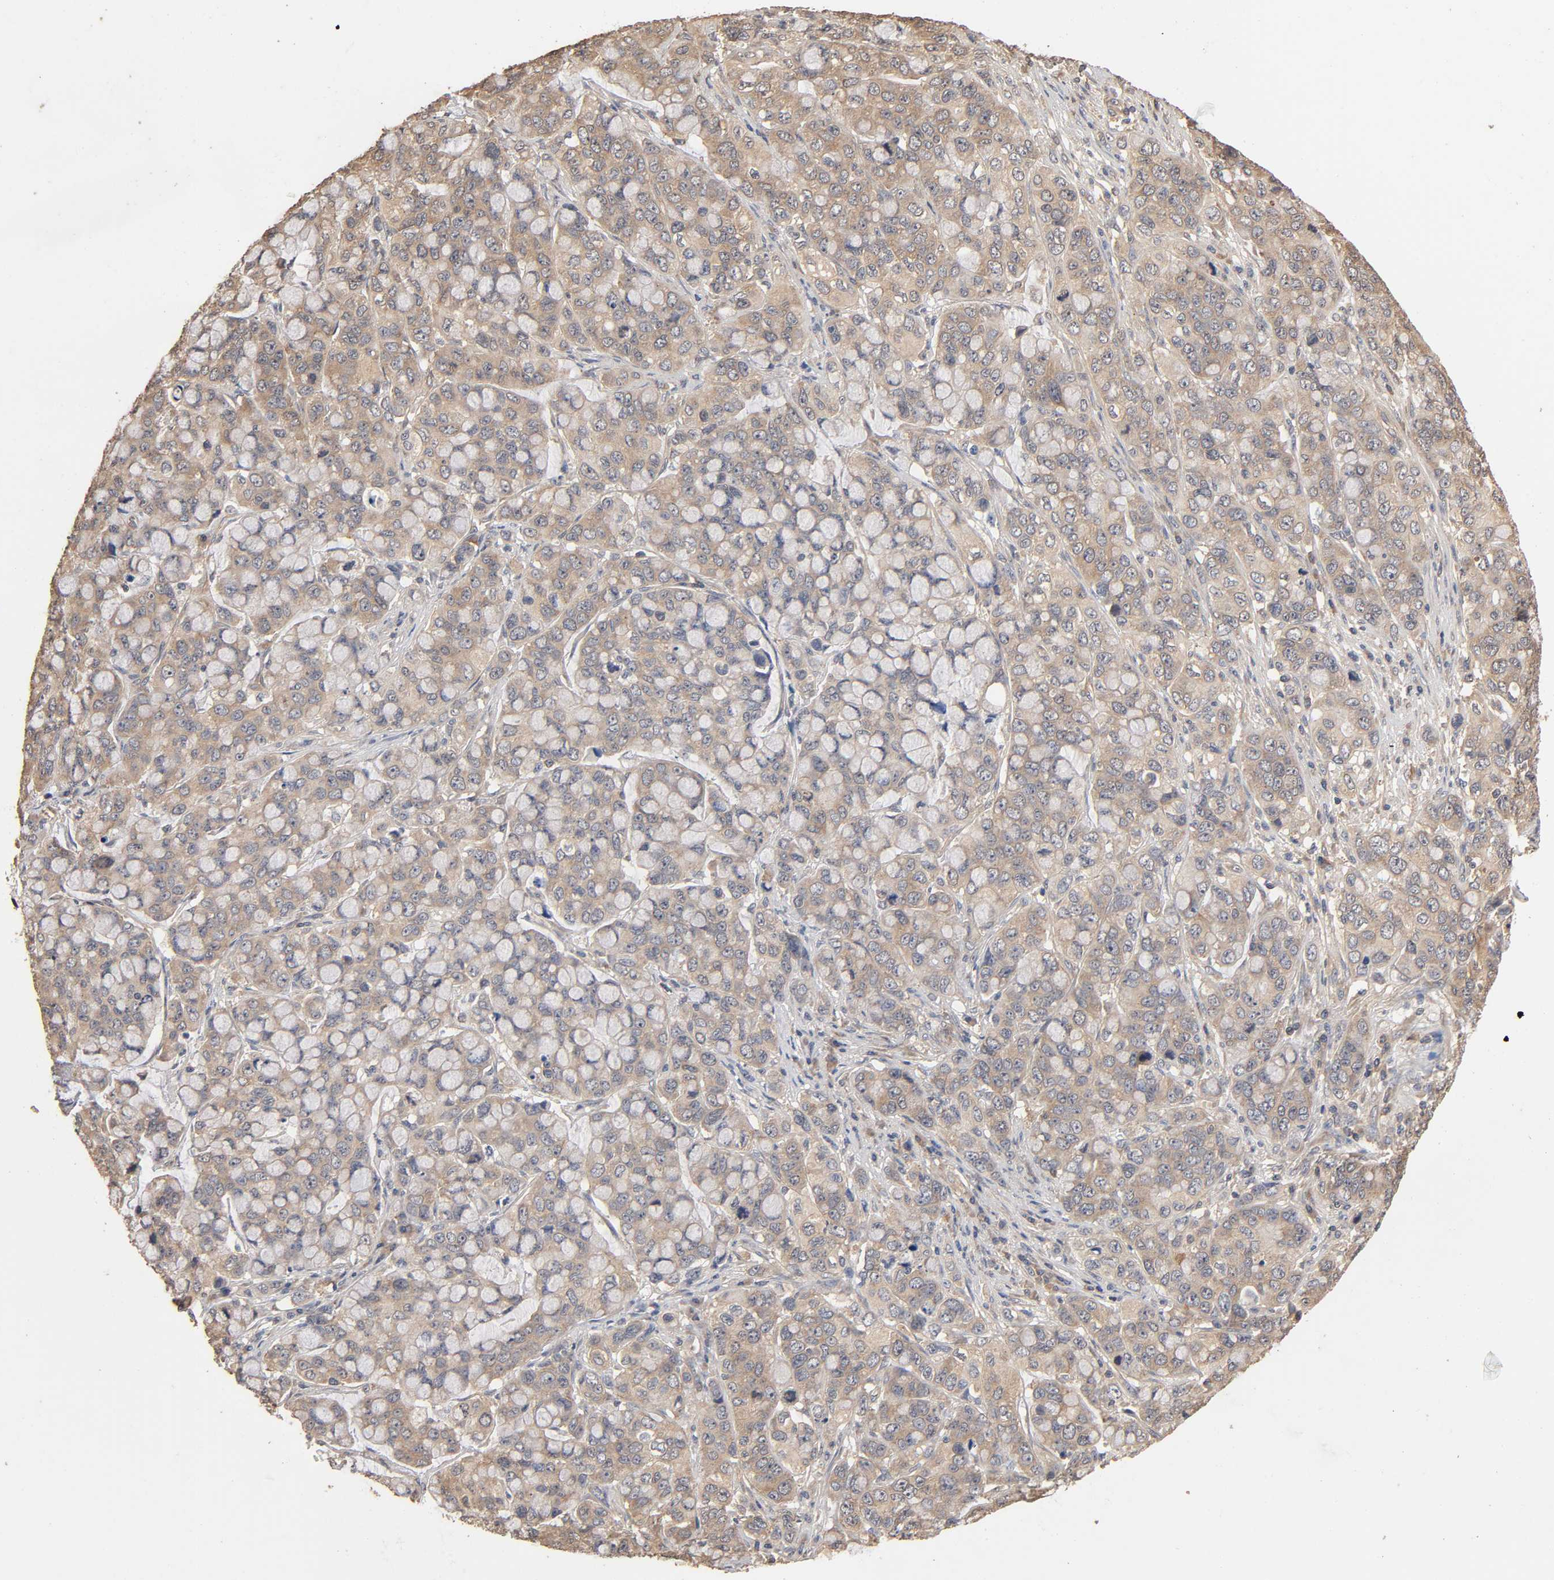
{"staining": {"intensity": "weak", "quantity": ">75%", "location": "cytoplasmic/membranous"}, "tissue": "stomach cancer", "cell_type": "Tumor cells", "image_type": "cancer", "snomed": [{"axis": "morphology", "description": "Adenocarcinoma, NOS"}, {"axis": "topography", "description": "Stomach, lower"}], "caption": "Tumor cells demonstrate weak cytoplasmic/membranous positivity in approximately >75% of cells in stomach cancer (adenocarcinoma).", "gene": "ARHGEF7", "patient": {"sex": "male", "age": 84}}